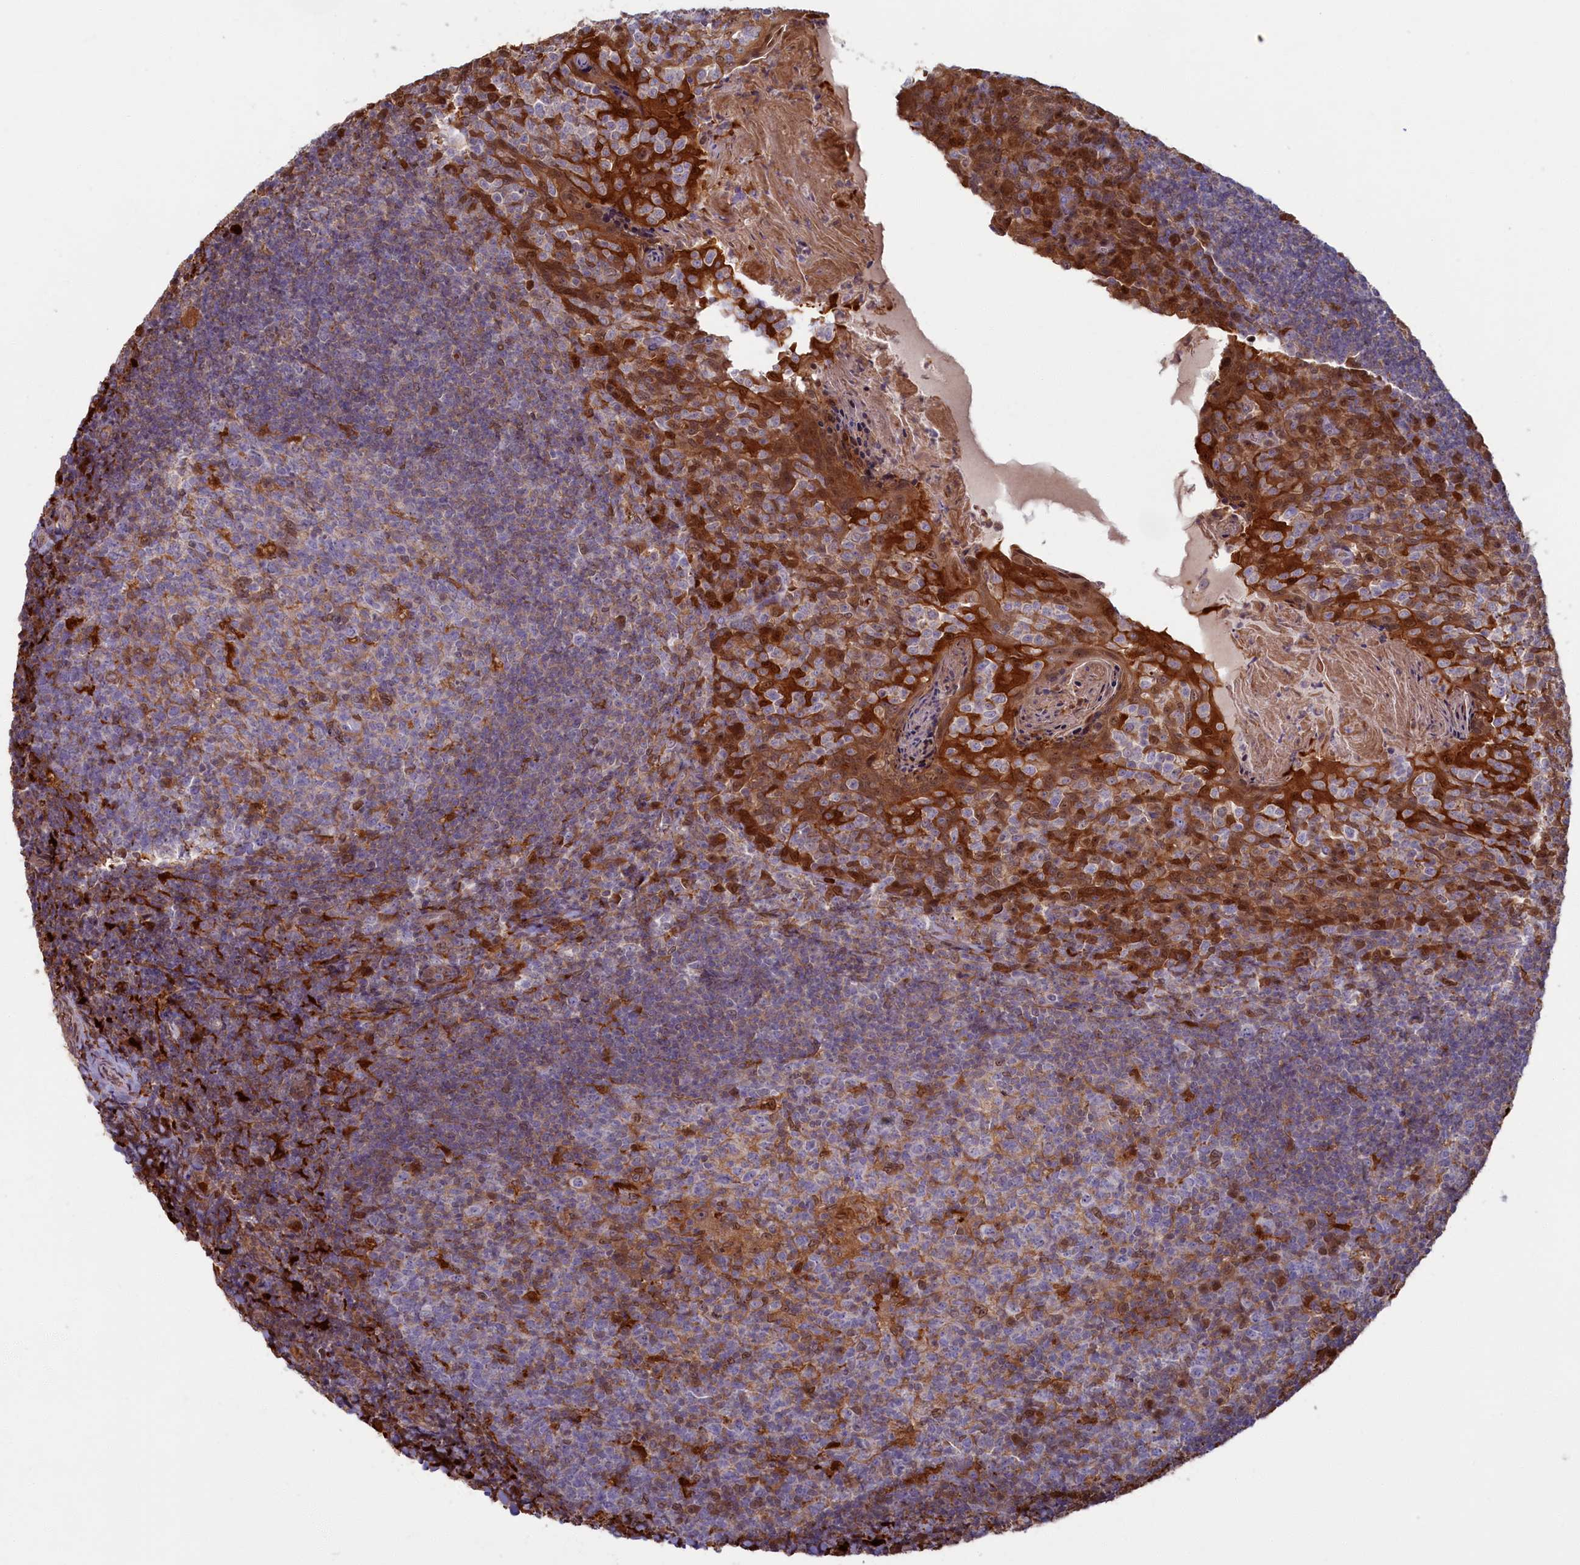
{"staining": {"intensity": "moderate", "quantity": "<25%", "location": "cytoplasmic/membranous"}, "tissue": "tonsil", "cell_type": "Germinal center cells", "image_type": "normal", "snomed": [{"axis": "morphology", "description": "Normal tissue, NOS"}, {"axis": "topography", "description": "Tonsil"}], "caption": "Brown immunohistochemical staining in unremarkable tonsil displays moderate cytoplasmic/membranous positivity in approximately <25% of germinal center cells. Nuclei are stained in blue.", "gene": "BLVRB", "patient": {"sex": "female", "age": 10}}